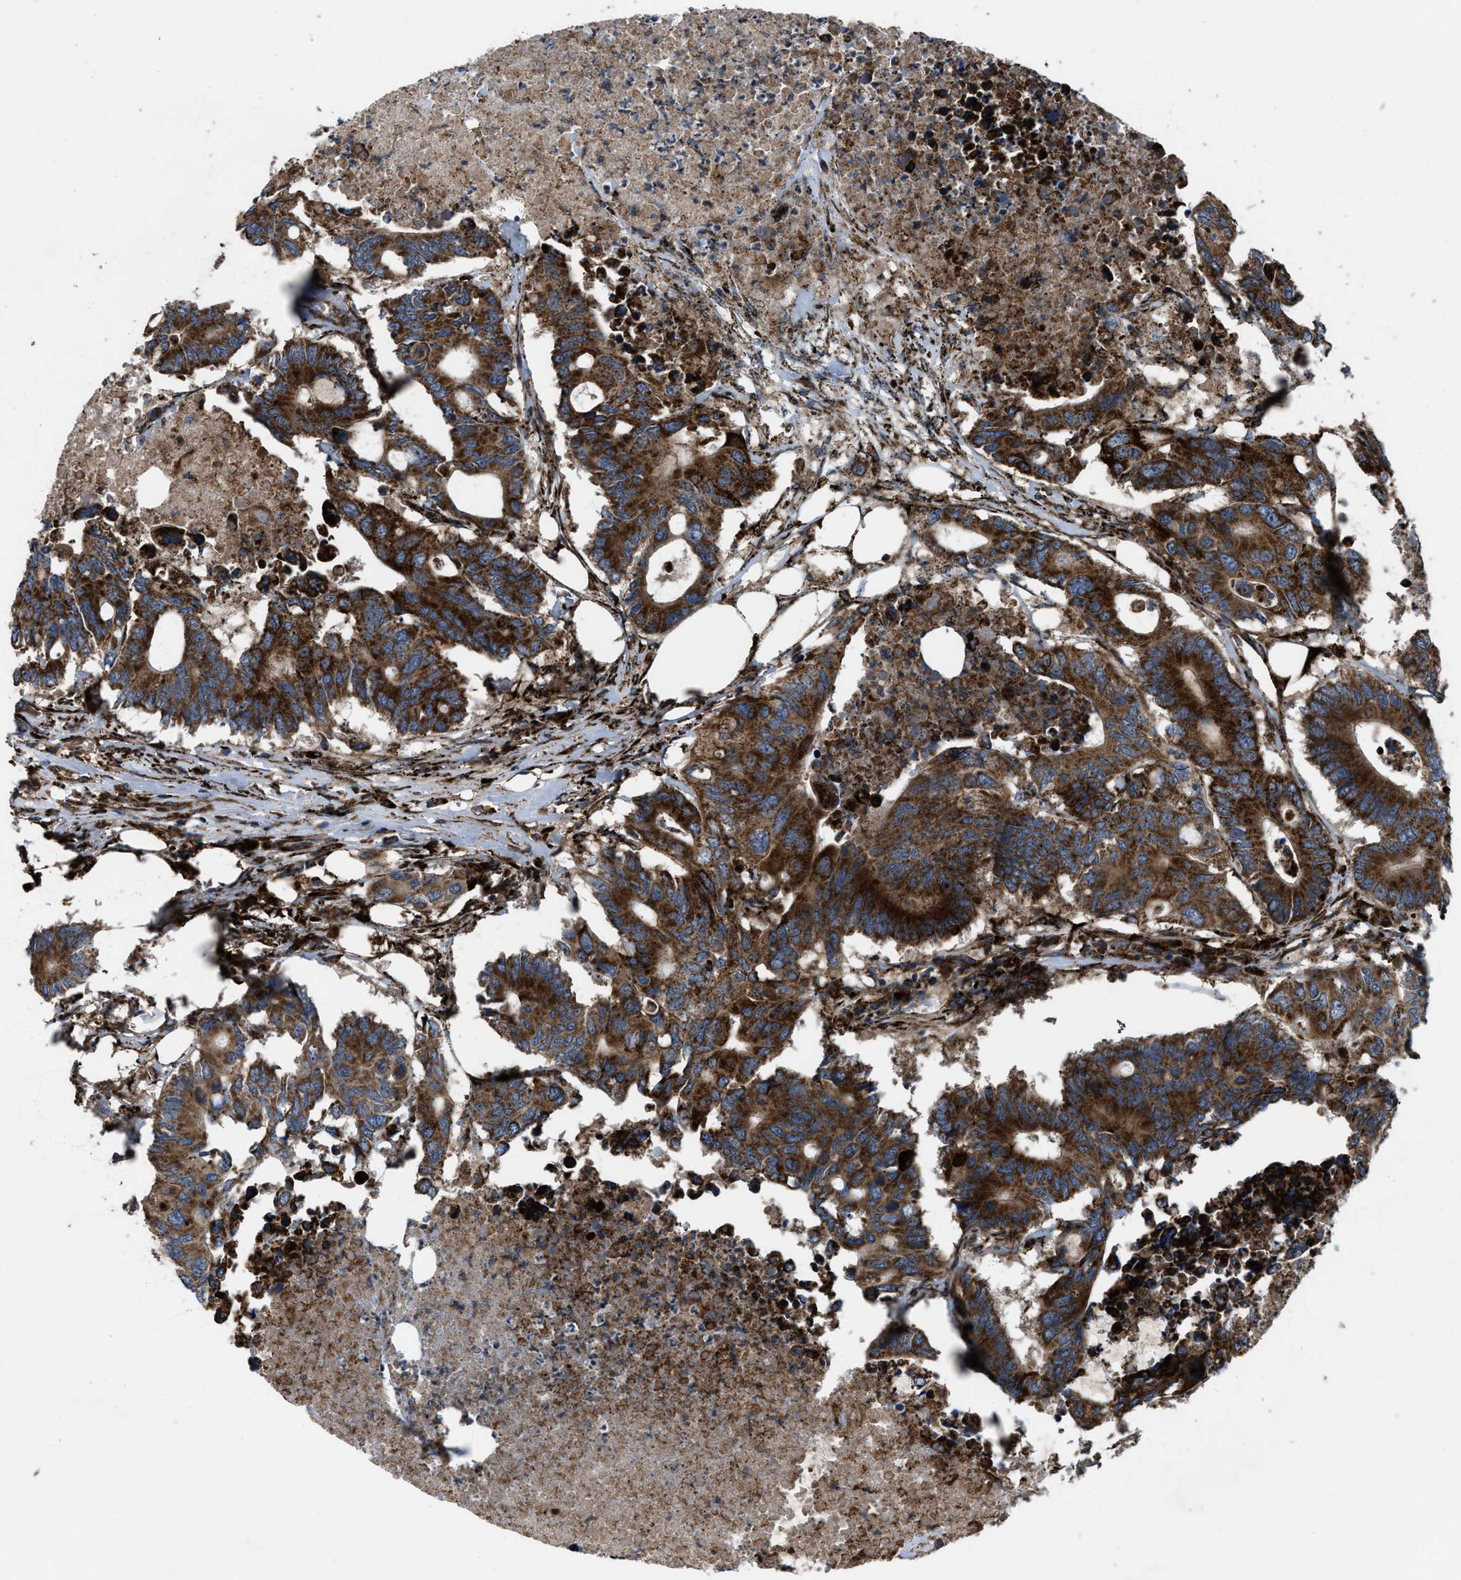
{"staining": {"intensity": "strong", "quantity": ">75%", "location": "cytoplasmic/membranous"}, "tissue": "colorectal cancer", "cell_type": "Tumor cells", "image_type": "cancer", "snomed": [{"axis": "morphology", "description": "Adenocarcinoma, NOS"}, {"axis": "topography", "description": "Colon"}], "caption": "IHC image of human adenocarcinoma (colorectal) stained for a protein (brown), which displays high levels of strong cytoplasmic/membranous staining in approximately >75% of tumor cells.", "gene": "PER3", "patient": {"sex": "male", "age": 71}}